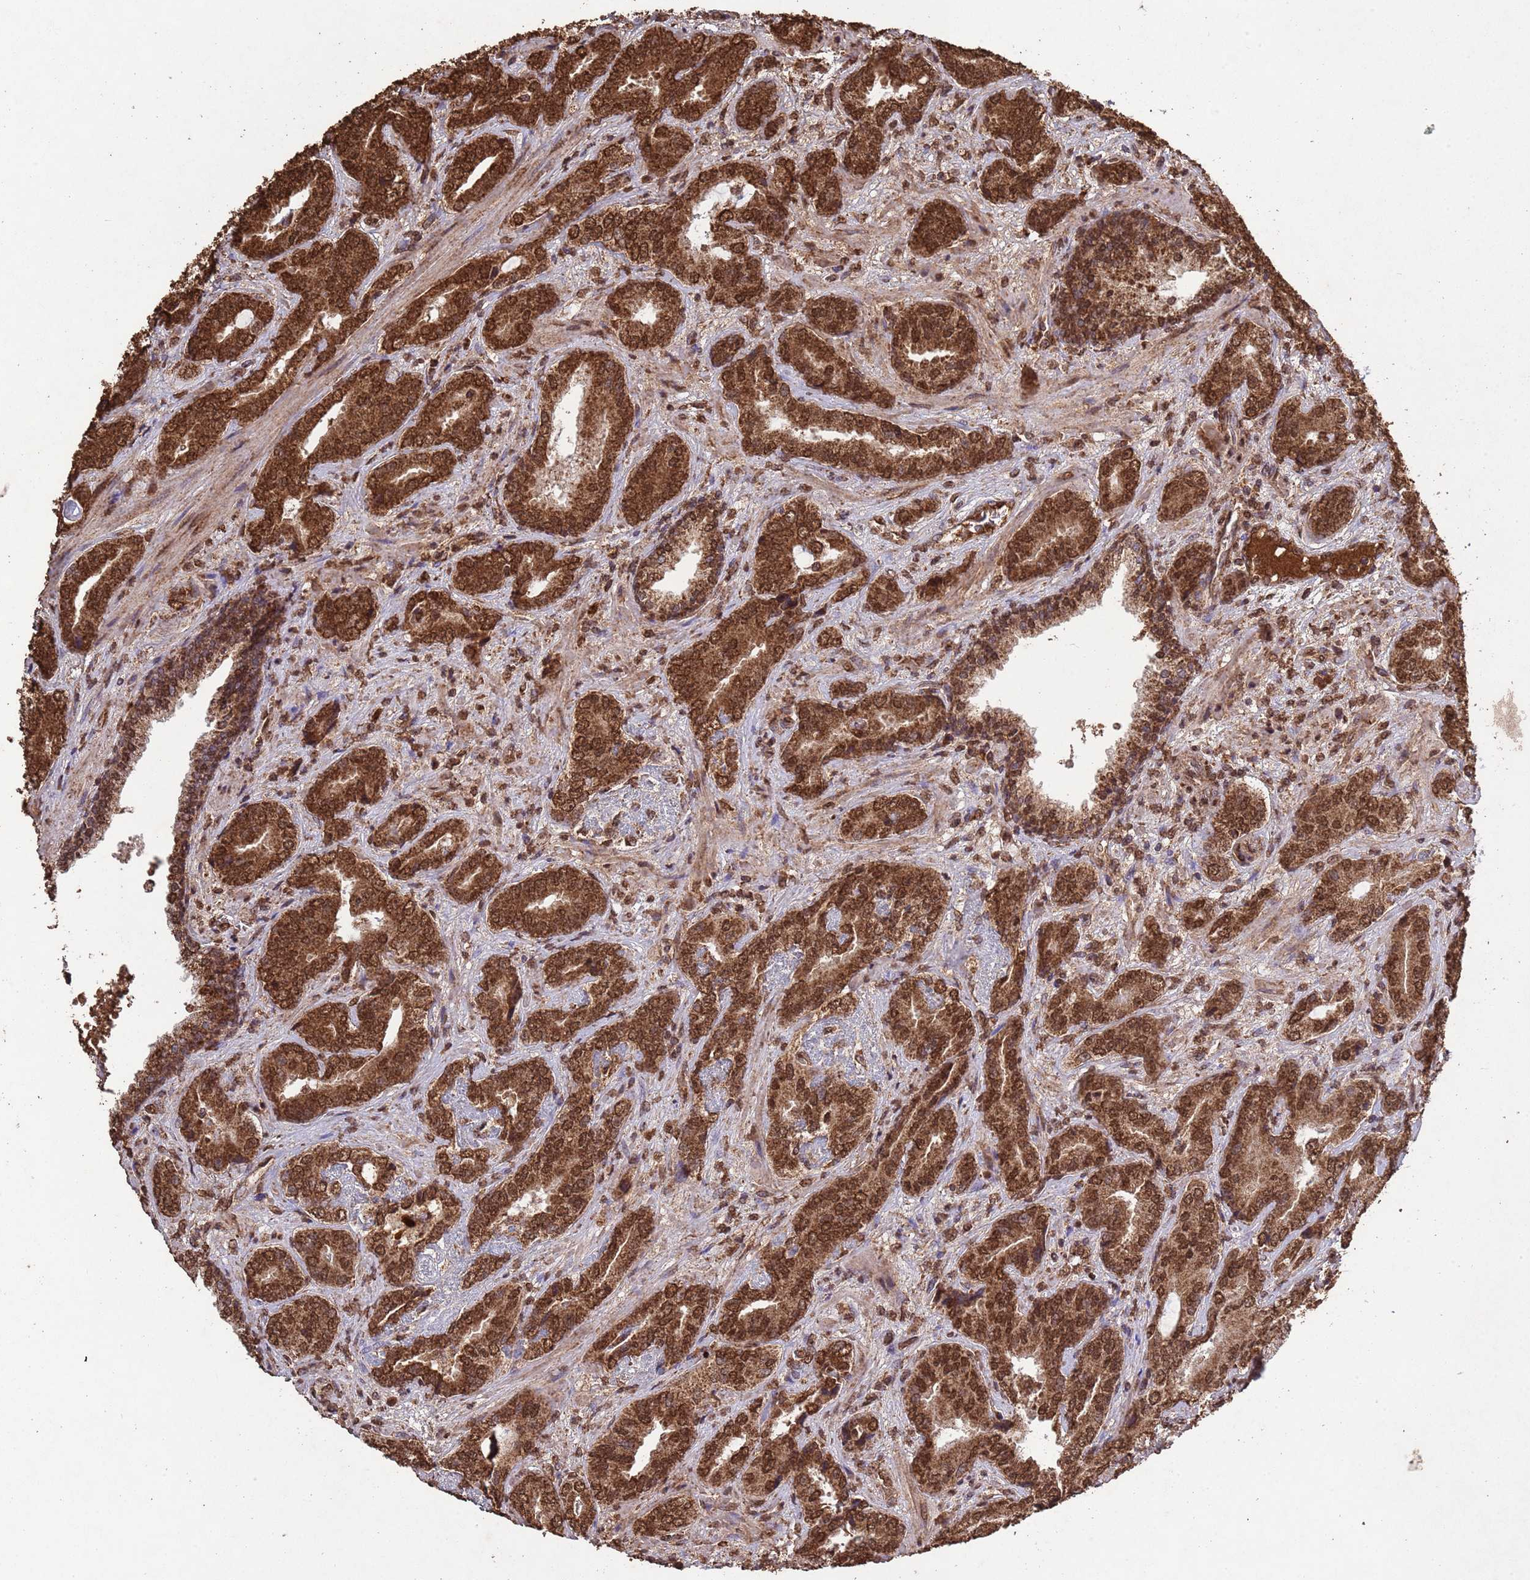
{"staining": {"intensity": "strong", "quantity": ">75%", "location": "cytoplasmic/membranous,nuclear"}, "tissue": "prostate cancer", "cell_type": "Tumor cells", "image_type": "cancer", "snomed": [{"axis": "morphology", "description": "Adenocarcinoma, High grade"}, {"axis": "topography", "description": "Prostate"}], "caption": "Immunohistochemical staining of human prostate cancer (adenocarcinoma (high-grade)) exhibits high levels of strong cytoplasmic/membranous and nuclear expression in about >75% of tumor cells.", "gene": "HDAC10", "patient": {"sex": "male", "age": 71}}